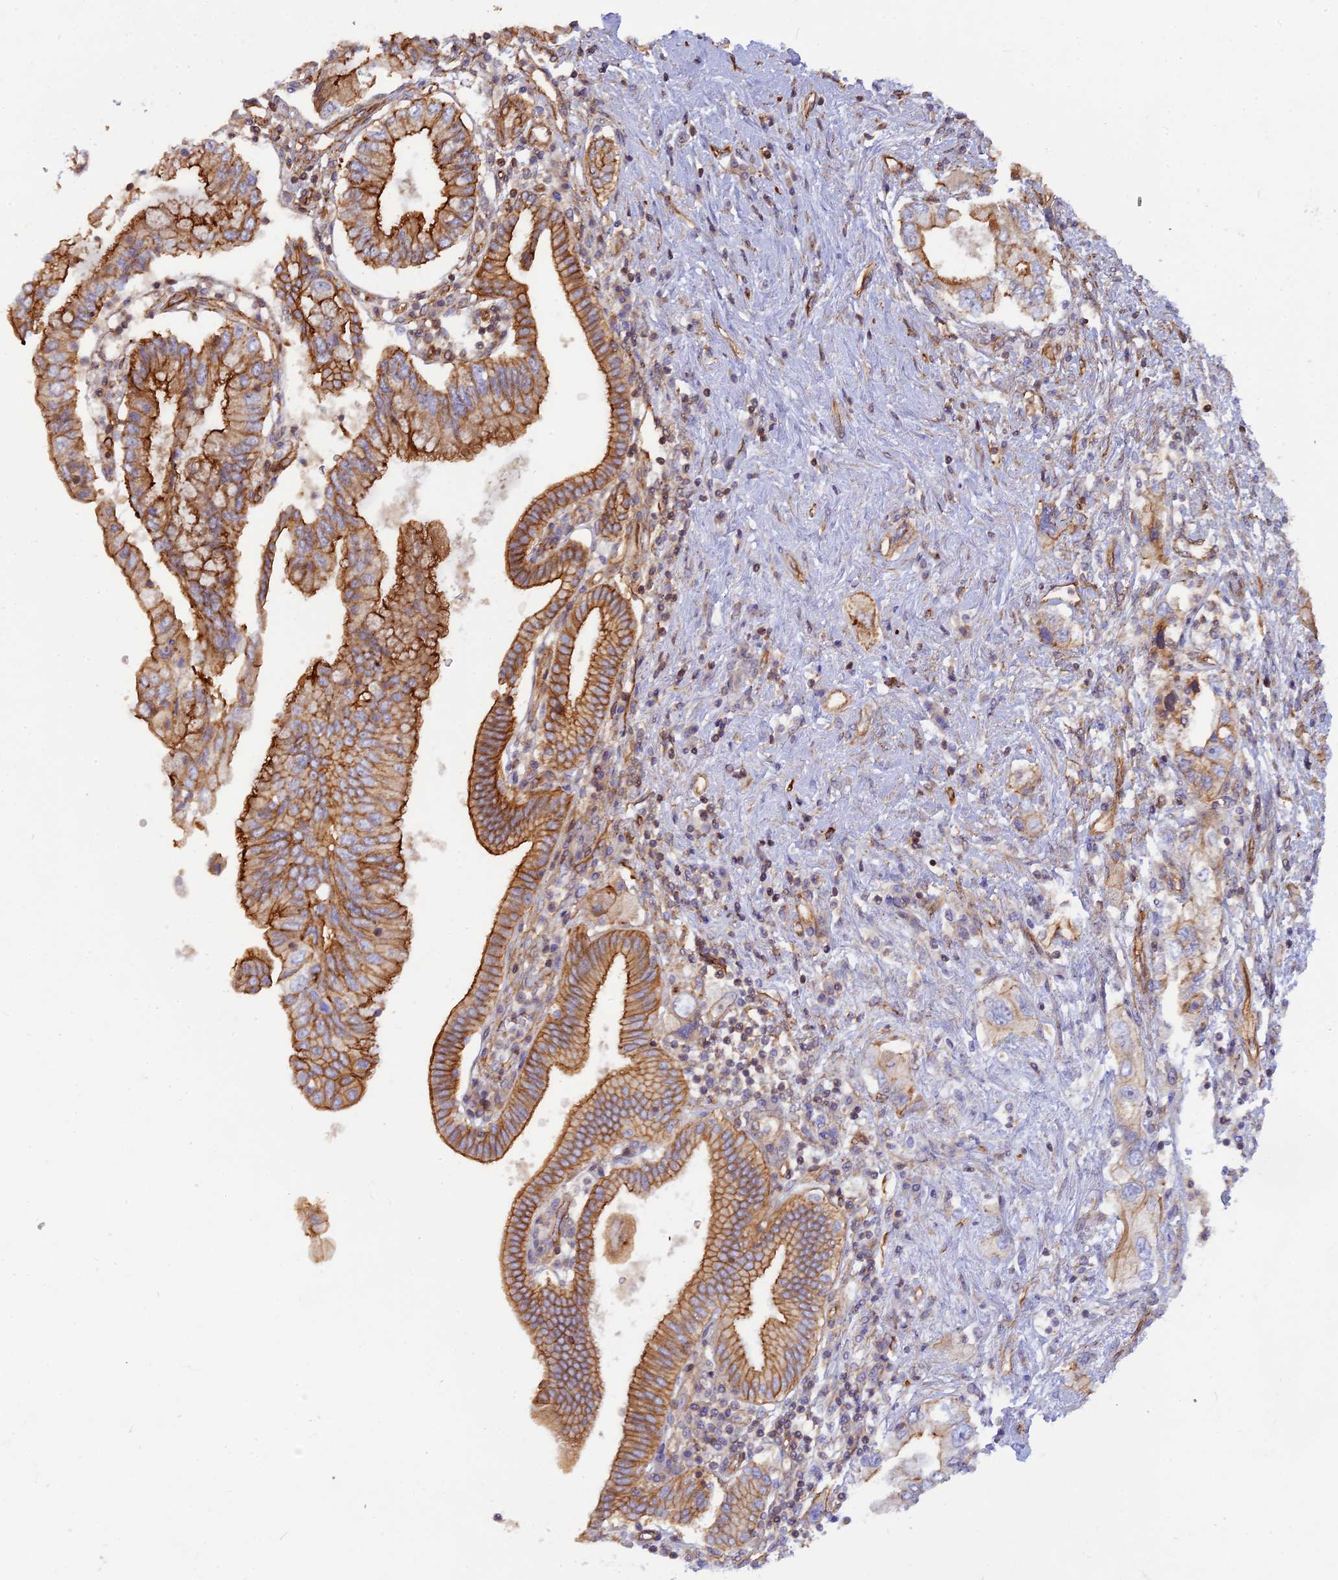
{"staining": {"intensity": "moderate", "quantity": "25%-75%", "location": "cytoplasmic/membranous"}, "tissue": "pancreatic cancer", "cell_type": "Tumor cells", "image_type": "cancer", "snomed": [{"axis": "morphology", "description": "Adenocarcinoma, NOS"}, {"axis": "topography", "description": "Pancreas"}], "caption": "Immunohistochemical staining of pancreatic cancer (adenocarcinoma) demonstrates medium levels of moderate cytoplasmic/membranous protein positivity in about 25%-75% of tumor cells. (DAB IHC, brown staining for protein, blue staining for nuclei).", "gene": "CNBD2", "patient": {"sex": "female", "age": 73}}